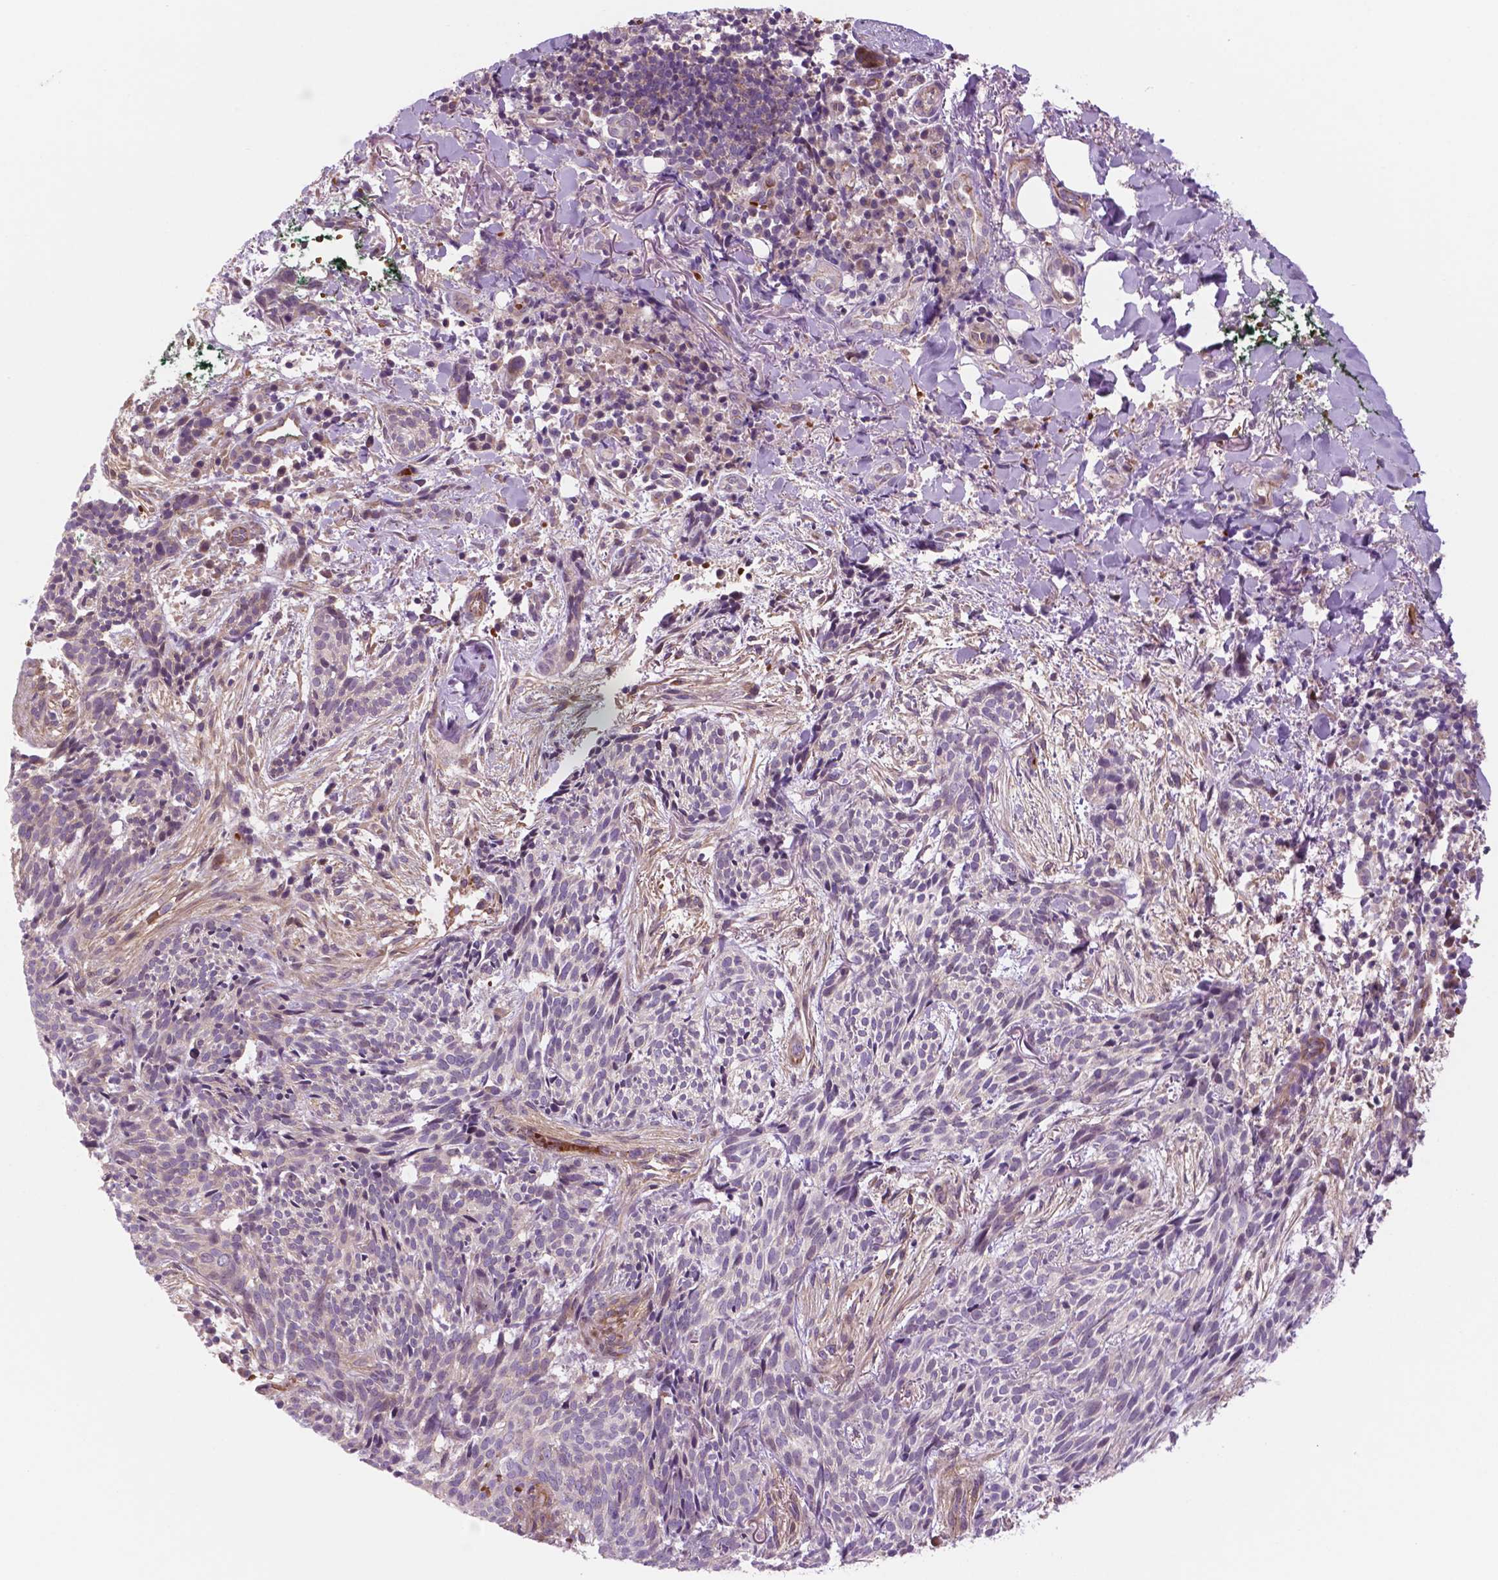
{"staining": {"intensity": "negative", "quantity": "none", "location": "none"}, "tissue": "skin cancer", "cell_type": "Tumor cells", "image_type": "cancer", "snomed": [{"axis": "morphology", "description": "Basal cell carcinoma"}, {"axis": "topography", "description": "Skin"}], "caption": "This photomicrograph is of basal cell carcinoma (skin) stained with immunohistochemistry to label a protein in brown with the nuclei are counter-stained blue. There is no staining in tumor cells. (DAB (3,3'-diaminobenzidine) immunohistochemistry (IHC), high magnification).", "gene": "RND3", "patient": {"sex": "male", "age": 71}}